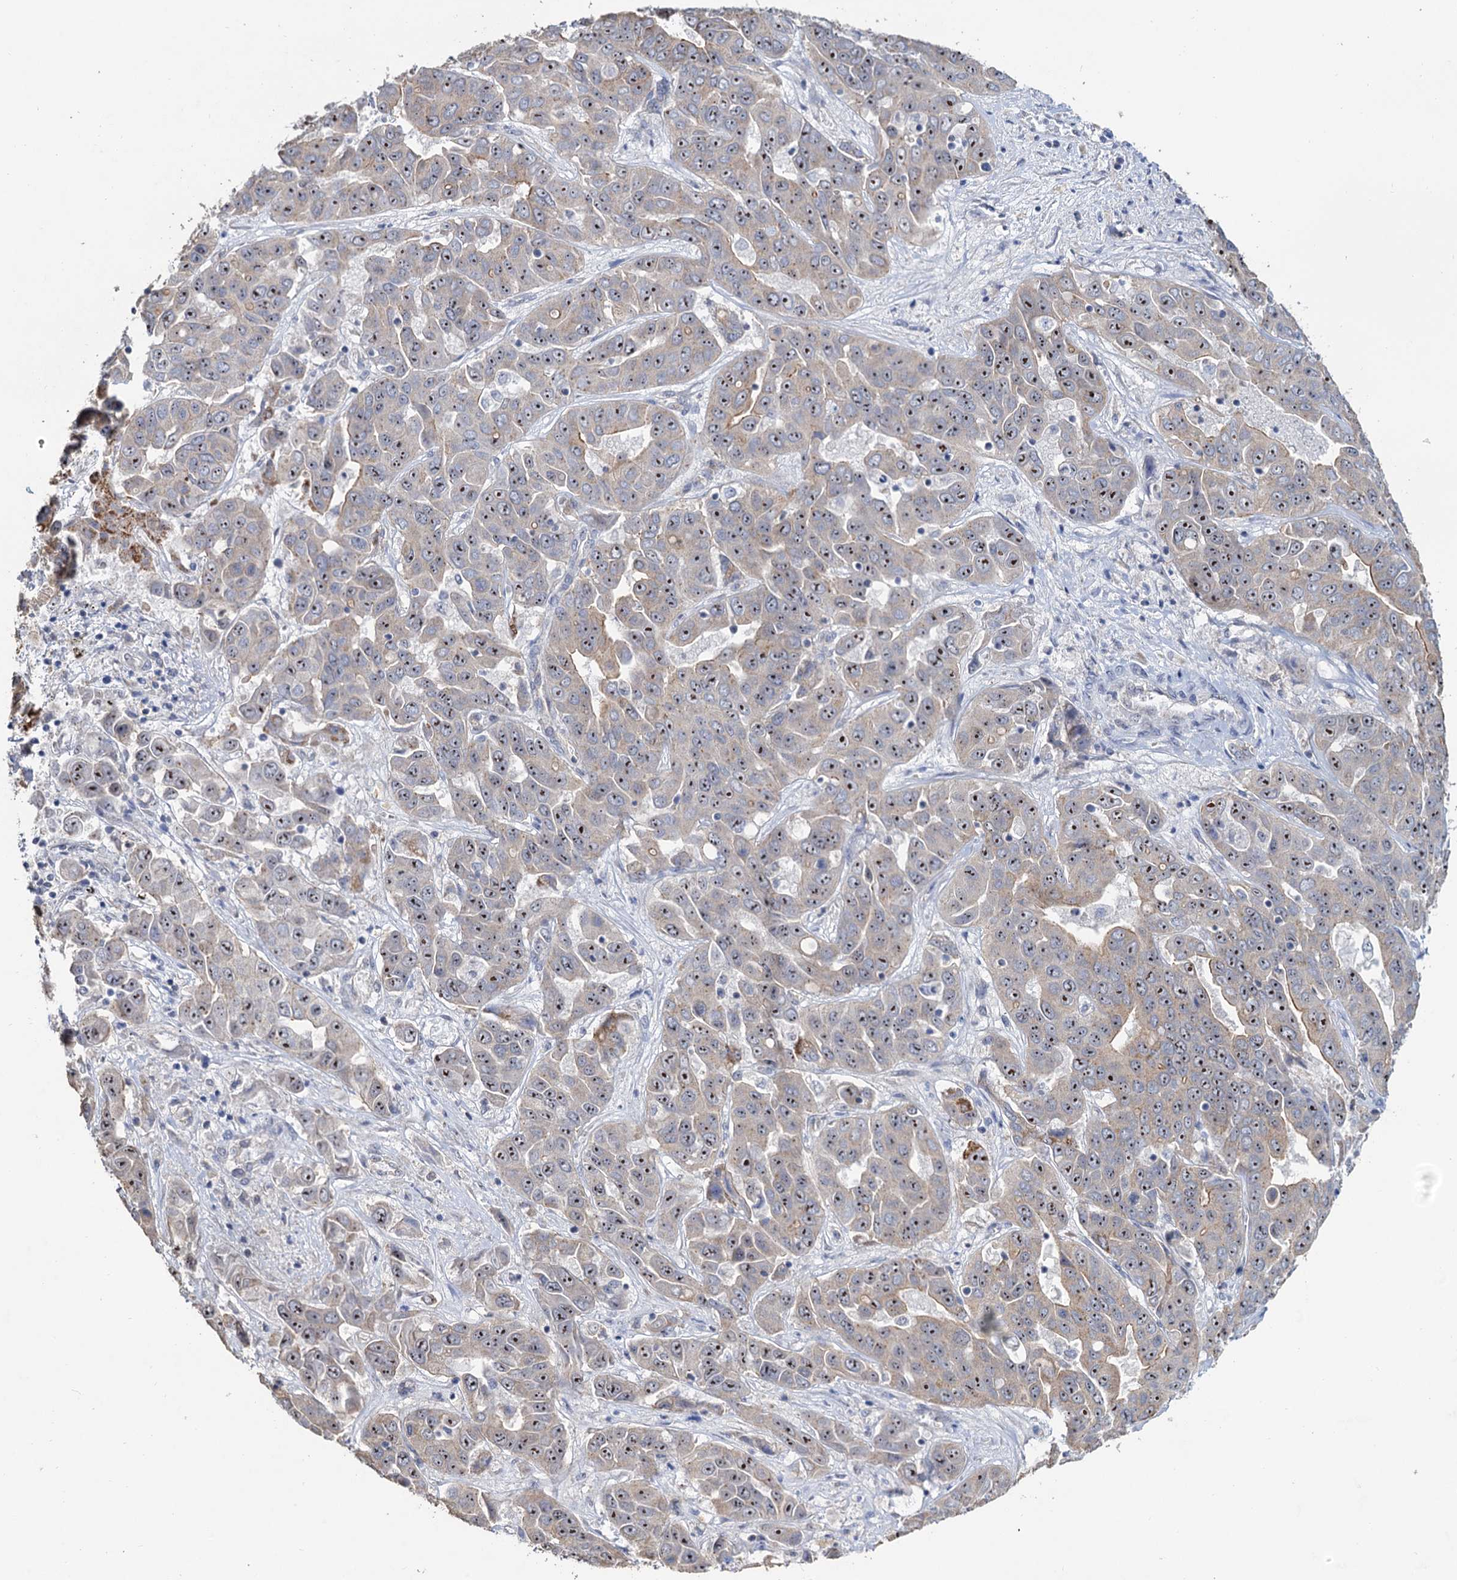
{"staining": {"intensity": "moderate", "quantity": "25%-75%", "location": "nuclear"}, "tissue": "liver cancer", "cell_type": "Tumor cells", "image_type": "cancer", "snomed": [{"axis": "morphology", "description": "Cholangiocarcinoma"}, {"axis": "topography", "description": "Liver"}], "caption": "About 25%-75% of tumor cells in liver cancer display moderate nuclear protein staining as visualized by brown immunohistochemical staining.", "gene": "C2CD3", "patient": {"sex": "female", "age": 52}}